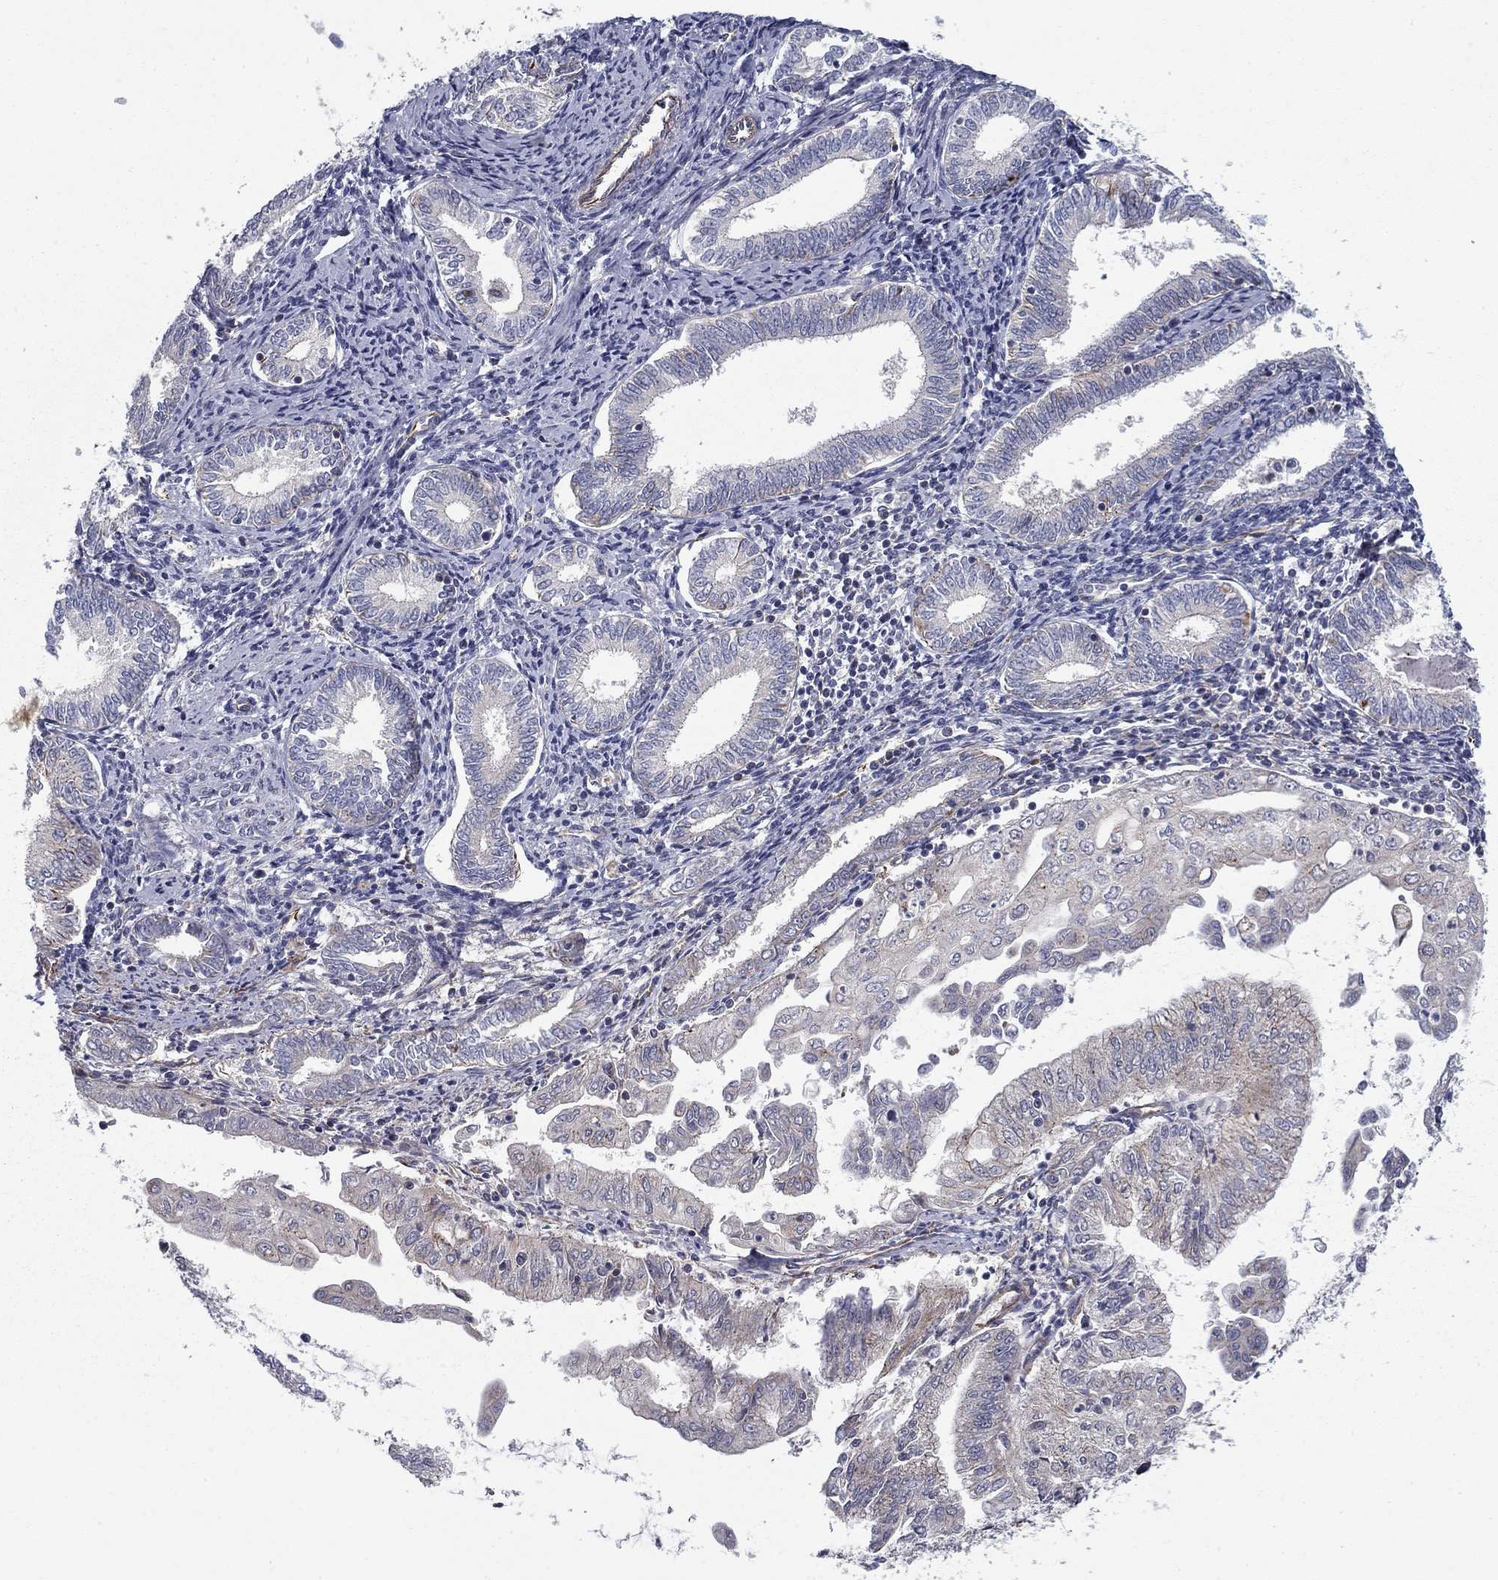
{"staining": {"intensity": "weak", "quantity": "<25%", "location": "cytoplasmic/membranous"}, "tissue": "endometrial cancer", "cell_type": "Tumor cells", "image_type": "cancer", "snomed": [{"axis": "morphology", "description": "Adenocarcinoma, NOS"}, {"axis": "topography", "description": "Endometrium"}], "caption": "The micrograph shows no staining of tumor cells in adenocarcinoma (endometrial).", "gene": "CLSTN1", "patient": {"sex": "female", "age": 56}}